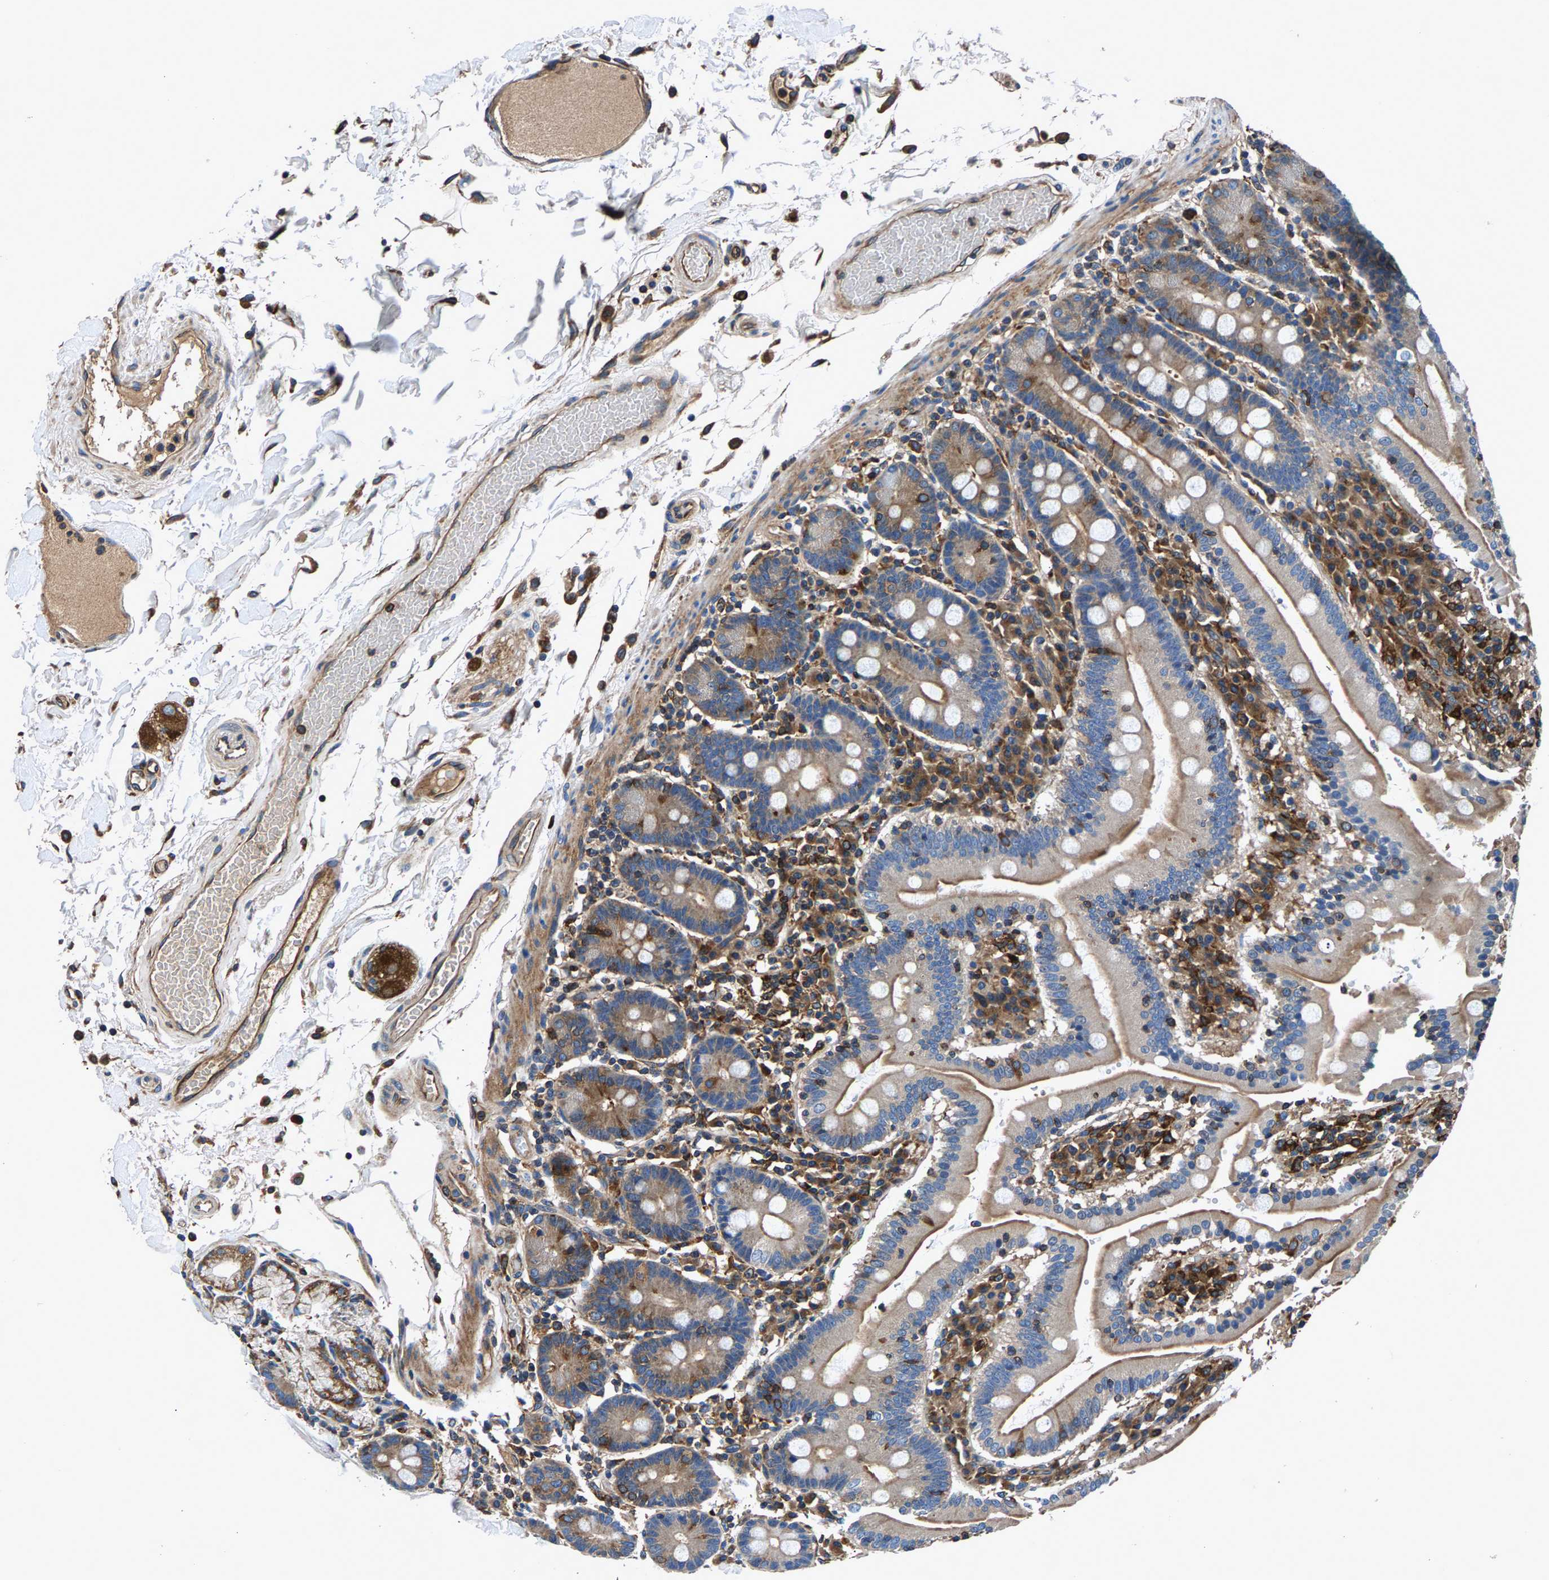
{"staining": {"intensity": "moderate", "quantity": "25%-75%", "location": "cytoplasmic/membranous"}, "tissue": "duodenum", "cell_type": "Glandular cells", "image_type": "normal", "snomed": [{"axis": "morphology", "description": "Normal tissue, NOS"}, {"axis": "topography", "description": "Small intestine, NOS"}], "caption": "Glandular cells exhibit medium levels of moderate cytoplasmic/membranous positivity in approximately 25%-75% of cells in unremarkable duodenum.", "gene": "LPCAT1", "patient": {"sex": "female", "age": 71}}